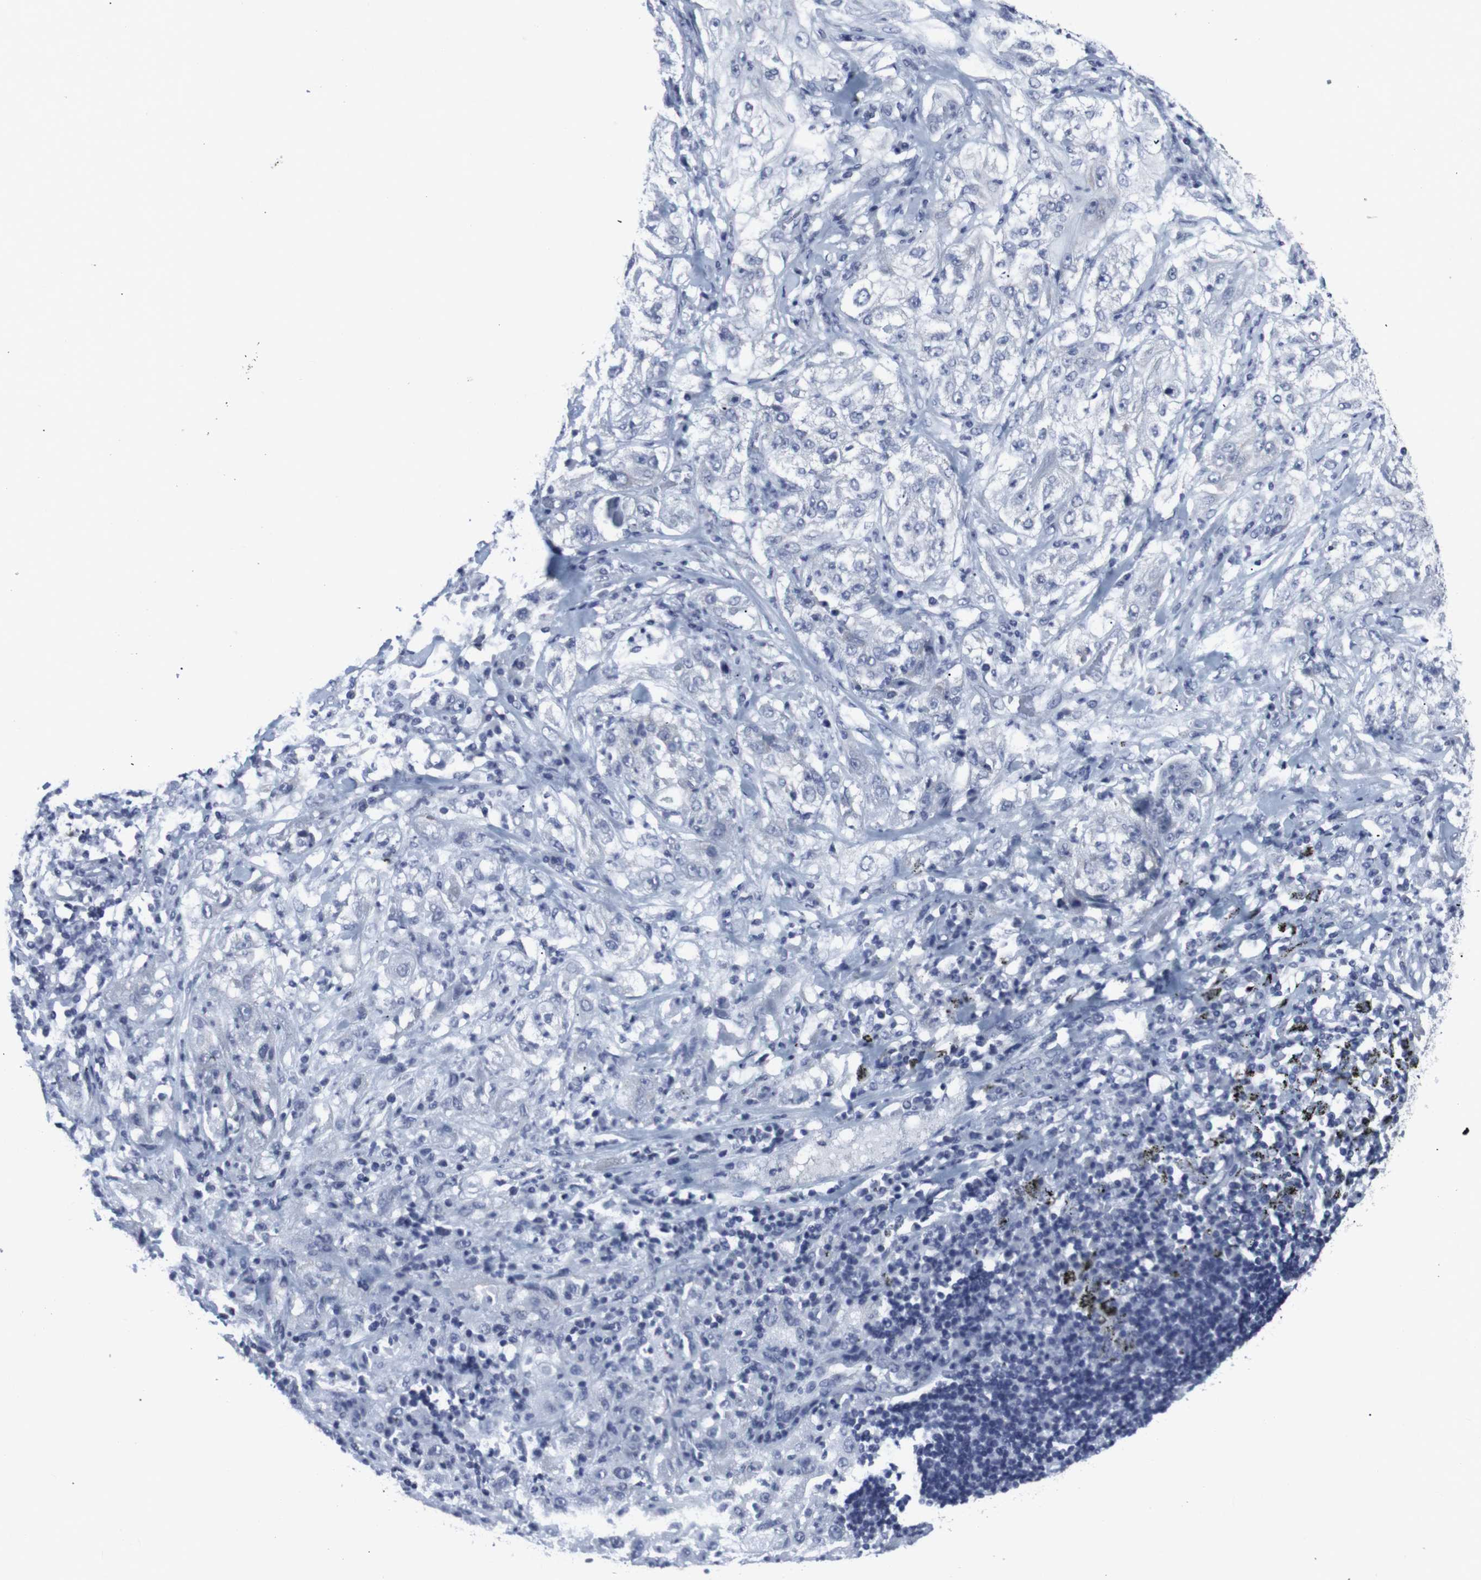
{"staining": {"intensity": "negative", "quantity": "none", "location": "none"}, "tissue": "lung cancer", "cell_type": "Tumor cells", "image_type": "cancer", "snomed": [{"axis": "morphology", "description": "Inflammation, NOS"}, {"axis": "morphology", "description": "Squamous cell carcinoma, NOS"}, {"axis": "topography", "description": "Lymph node"}, {"axis": "topography", "description": "Soft tissue"}, {"axis": "topography", "description": "Lung"}], "caption": "Lung cancer (squamous cell carcinoma) stained for a protein using immunohistochemistry (IHC) shows no staining tumor cells.", "gene": "GEMIN2", "patient": {"sex": "male", "age": 66}}